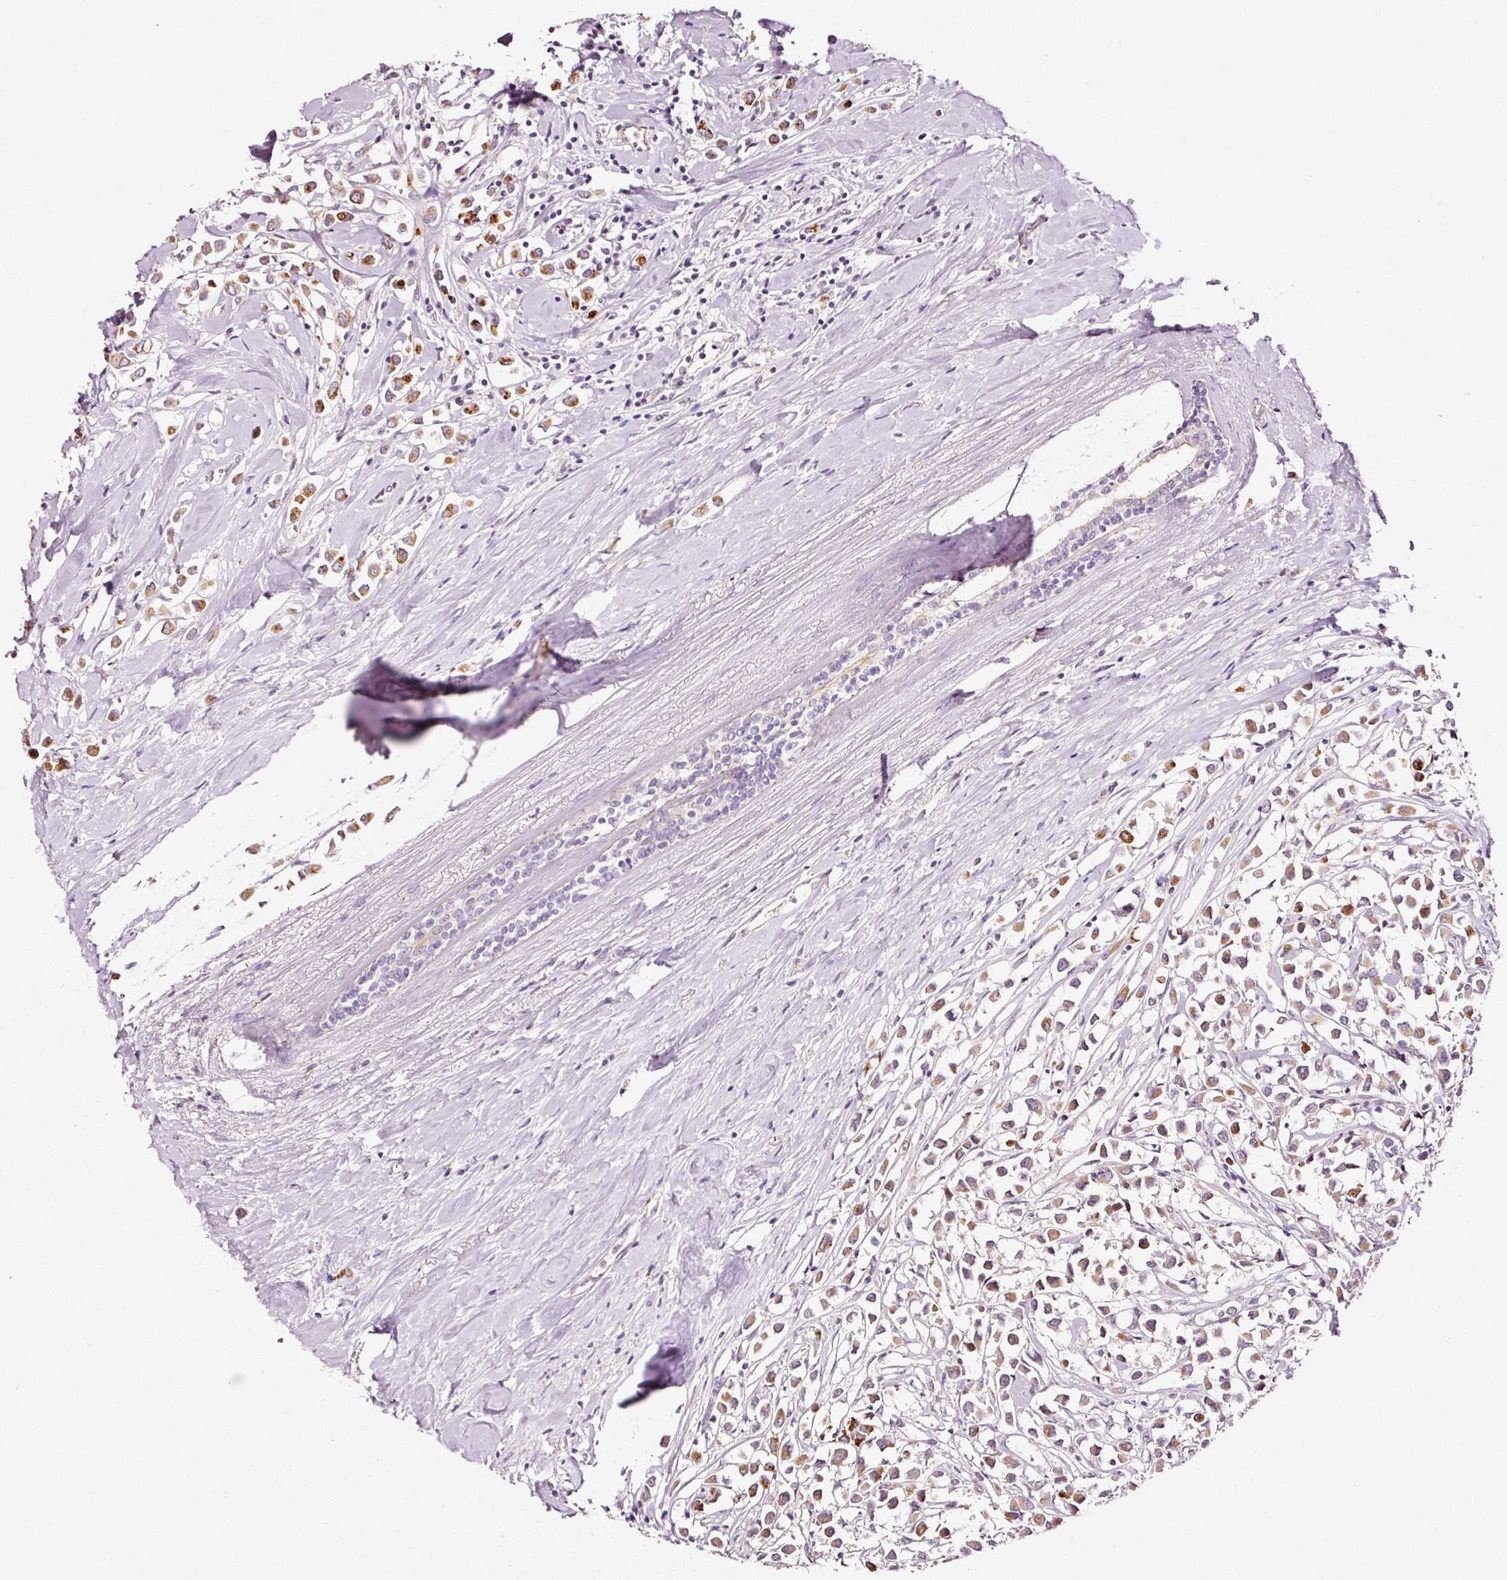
{"staining": {"intensity": "moderate", "quantity": ">75%", "location": "cytoplasmic/membranous"}, "tissue": "breast cancer", "cell_type": "Tumor cells", "image_type": "cancer", "snomed": [{"axis": "morphology", "description": "Duct carcinoma"}, {"axis": "topography", "description": "Breast"}], "caption": "Immunohistochemistry photomicrograph of neoplastic tissue: human breast cancer (invasive ductal carcinoma) stained using immunohistochemistry (IHC) shows medium levels of moderate protein expression localized specifically in the cytoplasmic/membranous of tumor cells, appearing as a cytoplasmic/membranous brown color.", "gene": "ABCB4", "patient": {"sex": "female", "age": 61}}